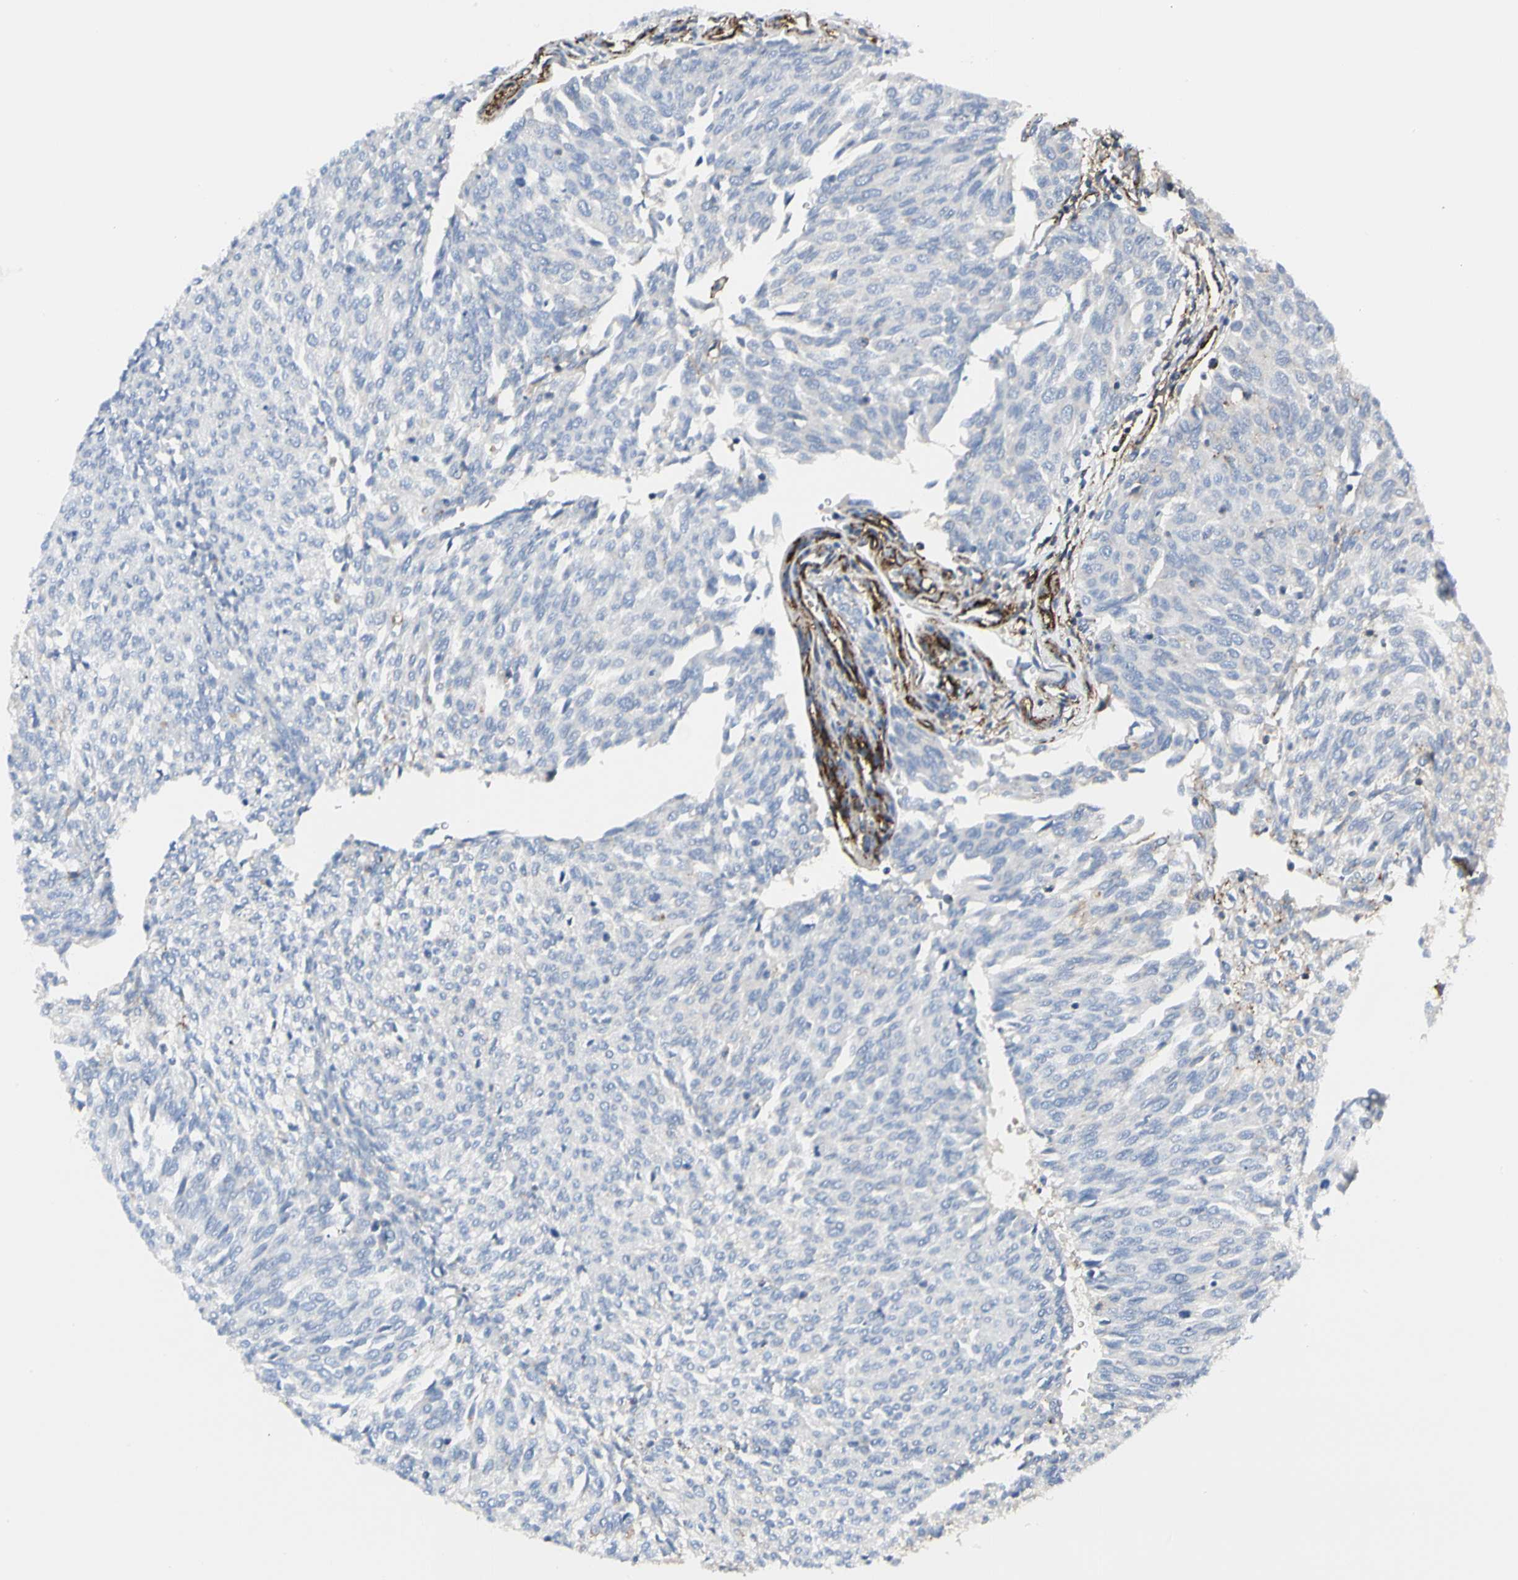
{"staining": {"intensity": "negative", "quantity": "none", "location": "none"}, "tissue": "urothelial cancer", "cell_type": "Tumor cells", "image_type": "cancer", "snomed": [{"axis": "morphology", "description": "Urothelial carcinoma, Low grade"}, {"axis": "topography", "description": "Urinary bladder"}], "caption": "IHC of urothelial cancer exhibits no positivity in tumor cells. (DAB (3,3'-diaminobenzidine) immunohistochemistry (IHC), high magnification).", "gene": "CLEC2B", "patient": {"sex": "female", "age": 79}}